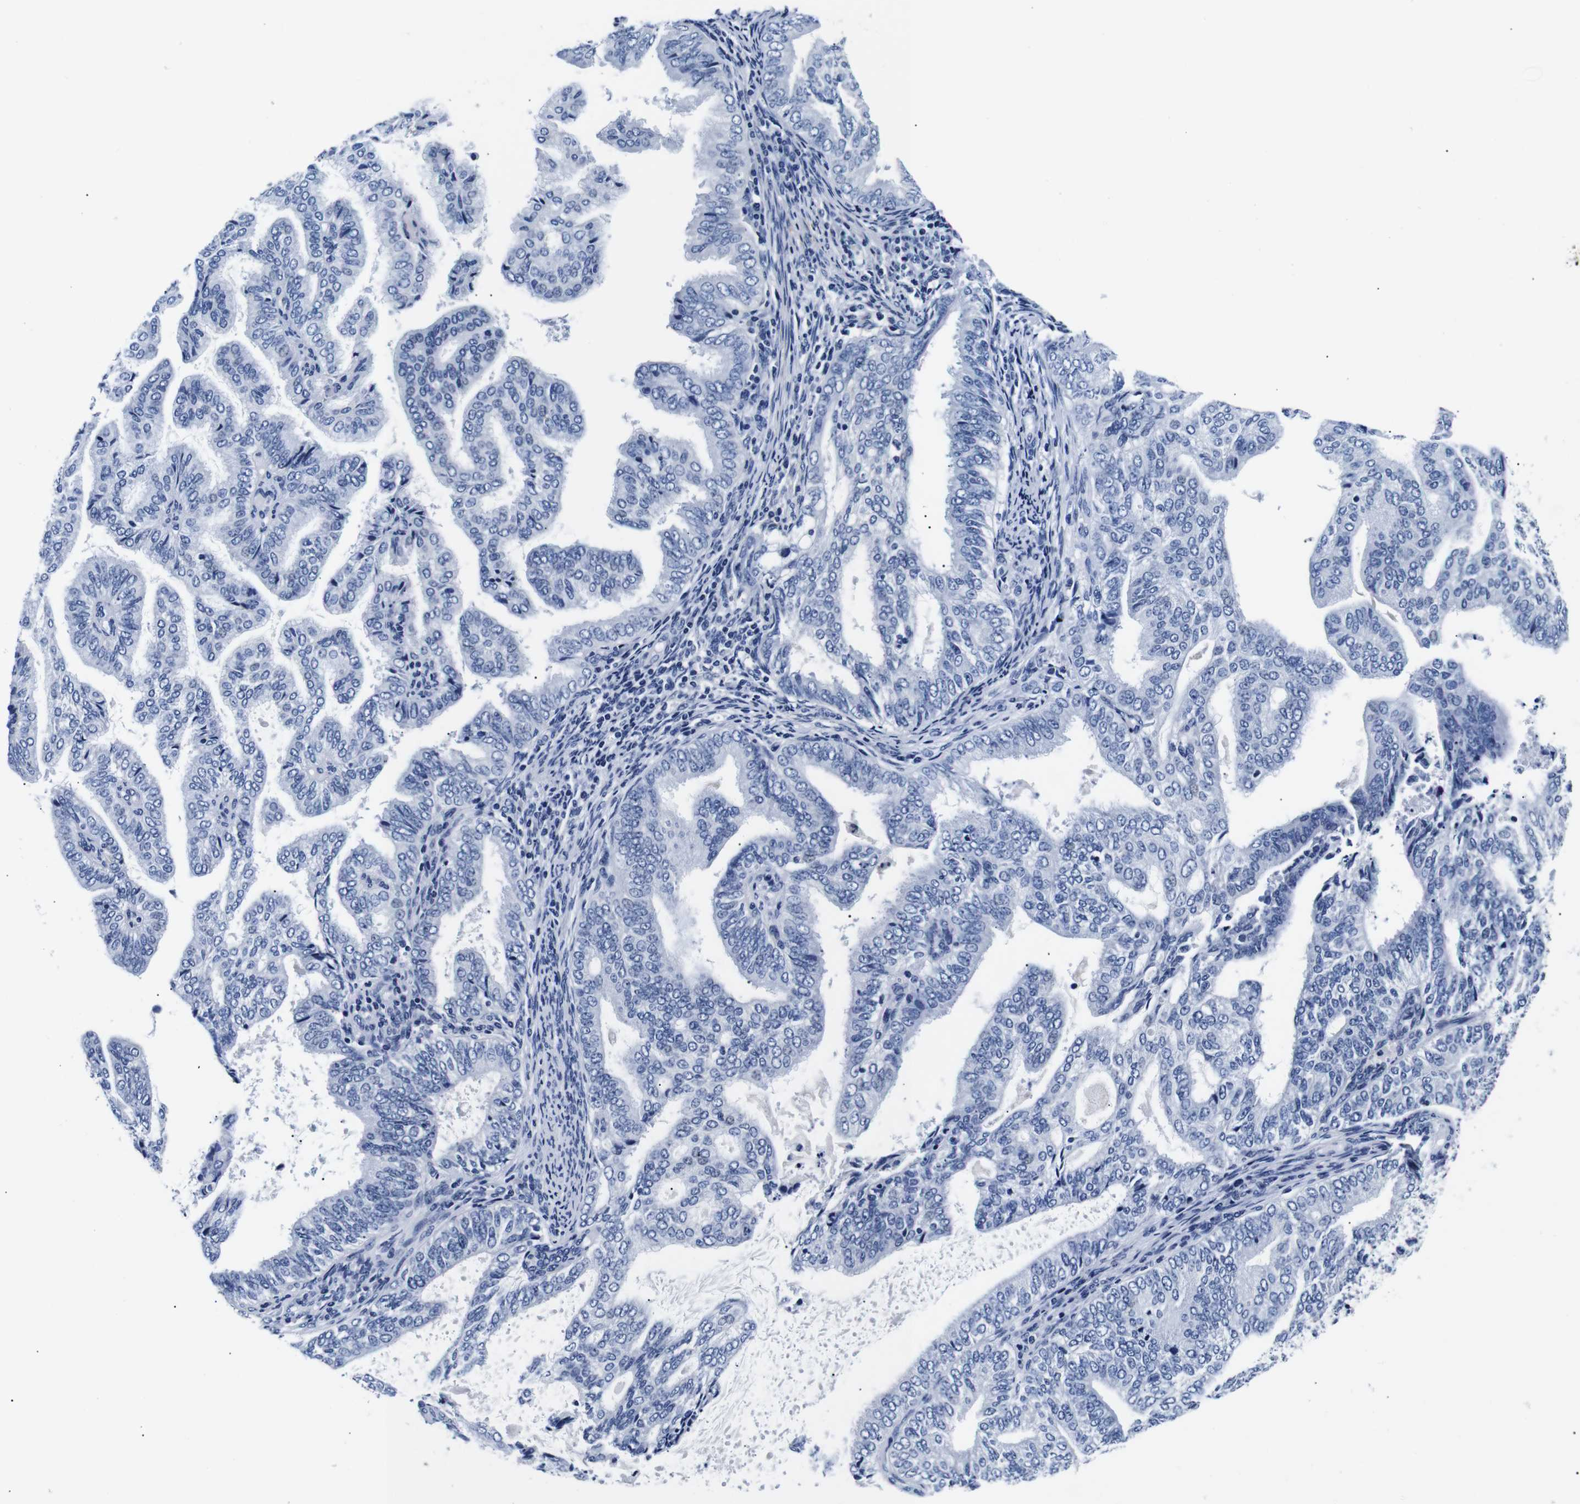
{"staining": {"intensity": "negative", "quantity": "none", "location": "none"}, "tissue": "endometrial cancer", "cell_type": "Tumor cells", "image_type": "cancer", "snomed": [{"axis": "morphology", "description": "Adenocarcinoma, NOS"}, {"axis": "topography", "description": "Endometrium"}], "caption": "Protein analysis of endometrial cancer (adenocarcinoma) displays no significant staining in tumor cells. (Stains: DAB (3,3'-diaminobenzidine) IHC with hematoxylin counter stain, Microscopy: brightfield microscopy at high magnification).", "gene": "GAP43", "patient": {"sex": "female", "age": 58}}